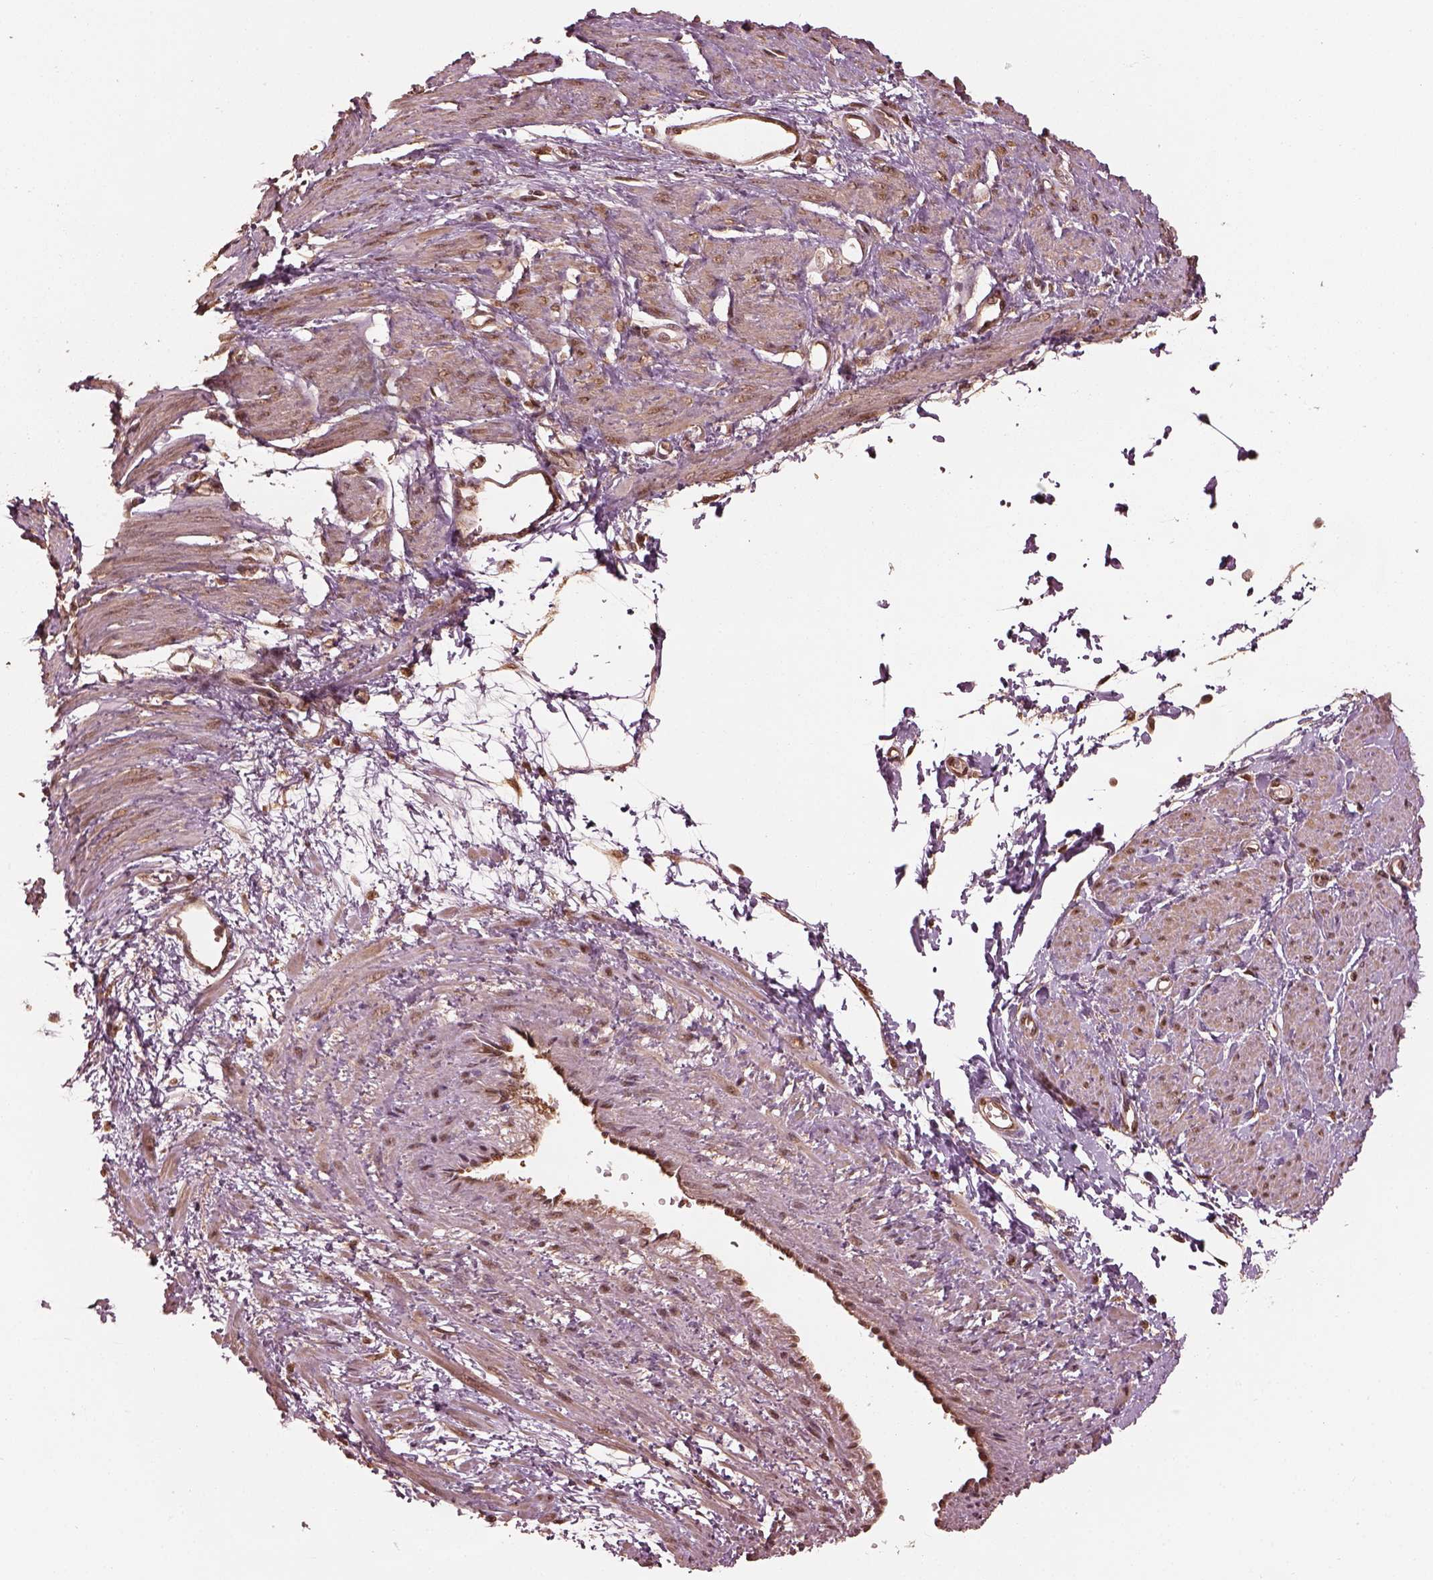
{"staining": {"intensity": "moderate", "quantity": ">75%", "location": "nuclear"}, "tissue": "smooth muscle", "cell_type": "Smooth muscle cells", "image_type": "normal", "snomed": [{"axis": "morphology", "description": "Normal tissue, NOS"}, {"axis": "topography", "description": "Smooth muscle"}, {"axis": "topography", "description": "Uterus"}], "caption": "Human smooth muscle stained with a protein marker demonstrates moderate staining in smooth muscle cells.", "gene": "PSMC5", "patient": {"sex": "female", "age": 39}}